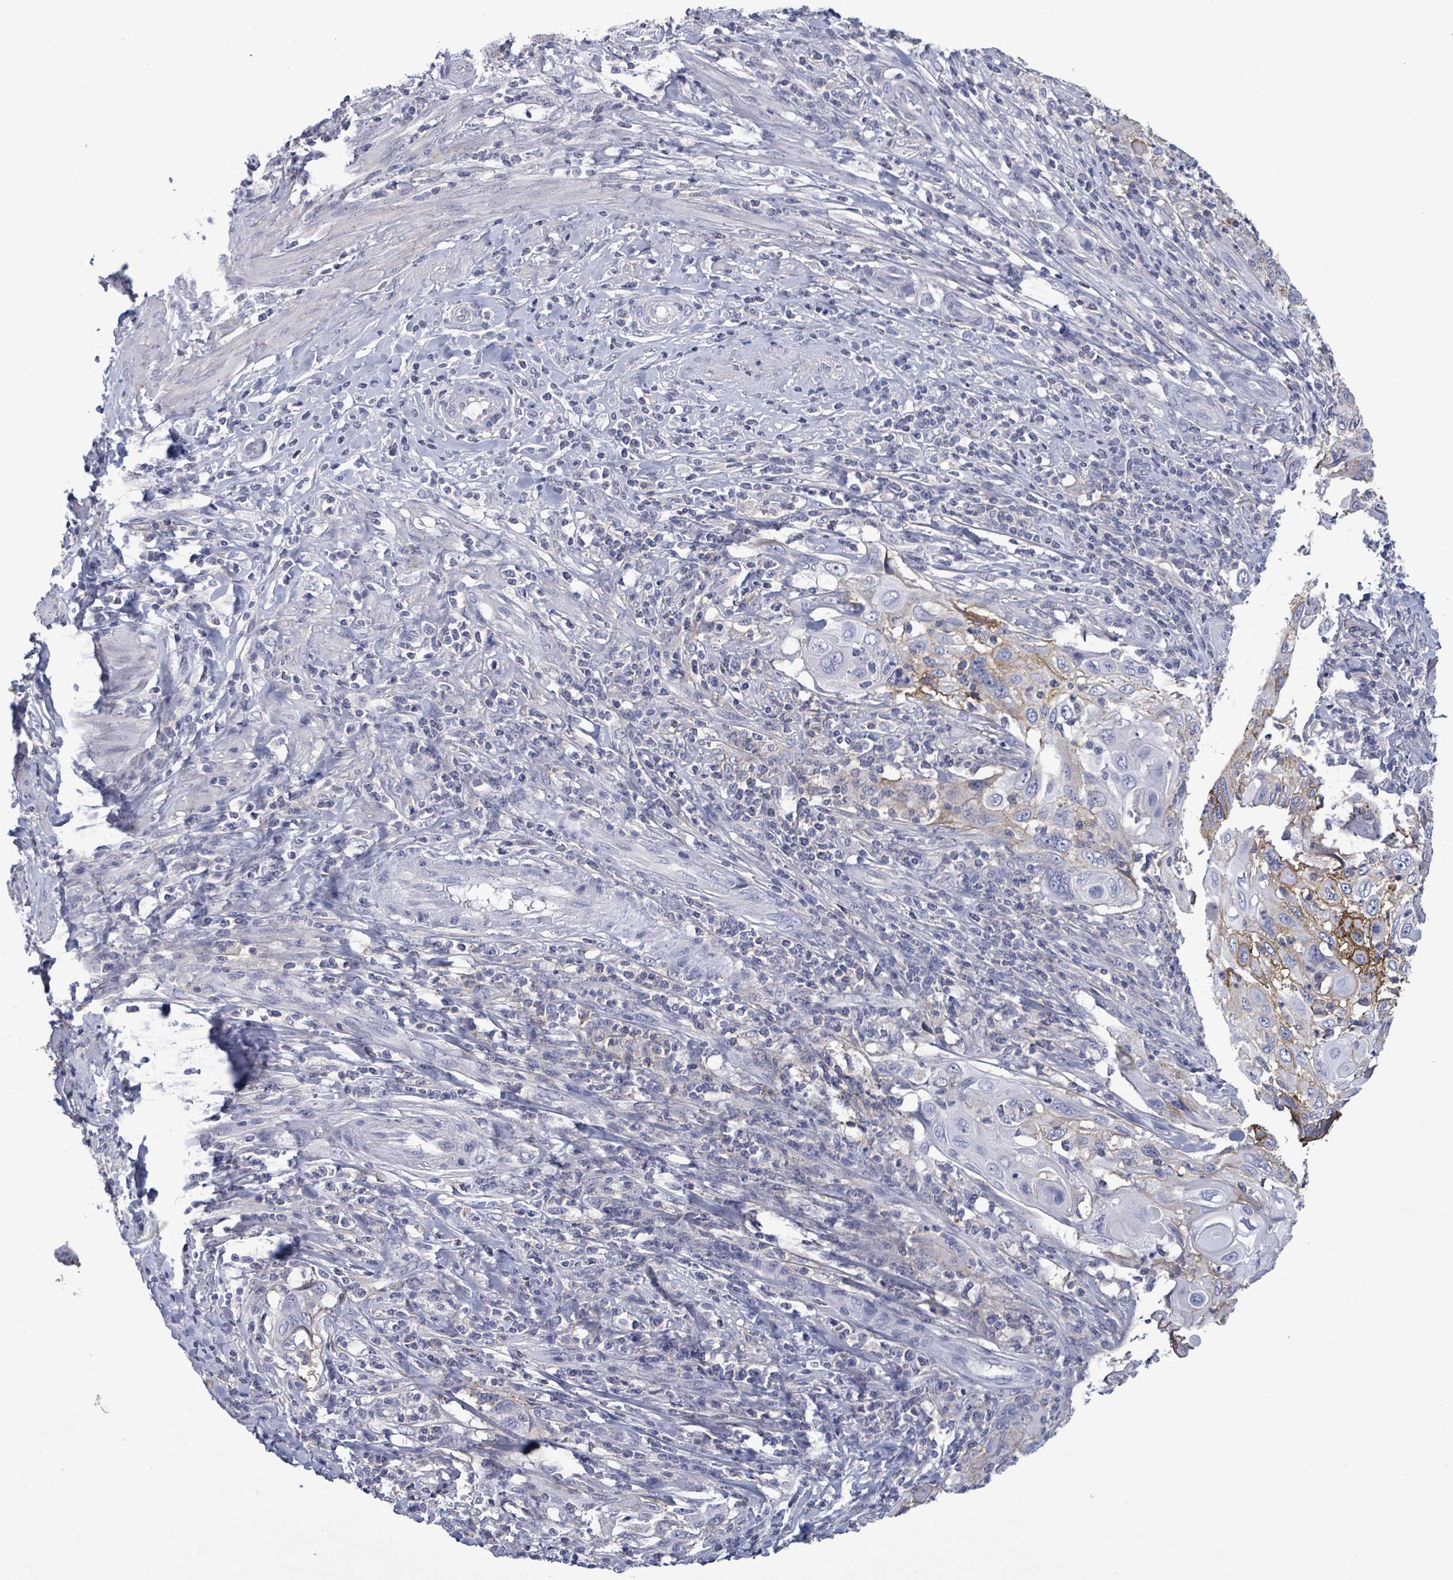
{"staining": {"intensity": "moderate", "quantity": "<25%", "location": "cytoplasmic/membranous"}, "tissue": "cervical cancer", "cell_type": "Tumor cells", "image_type": "cancer", "snomed": [{"axis": "morphology", "description": "Squamous cell carcinoma, NOS"}, {"axis": "topography", "description": "Cervix"}], "caption": "The image reveals staining of squamous cell carcinoma (cervical), revealing moderate cytoplasmic/membranous protein staining (brown color) within tumor cells.", "gene": "BSG", "patient": {"sex": "female", "age": 70}}